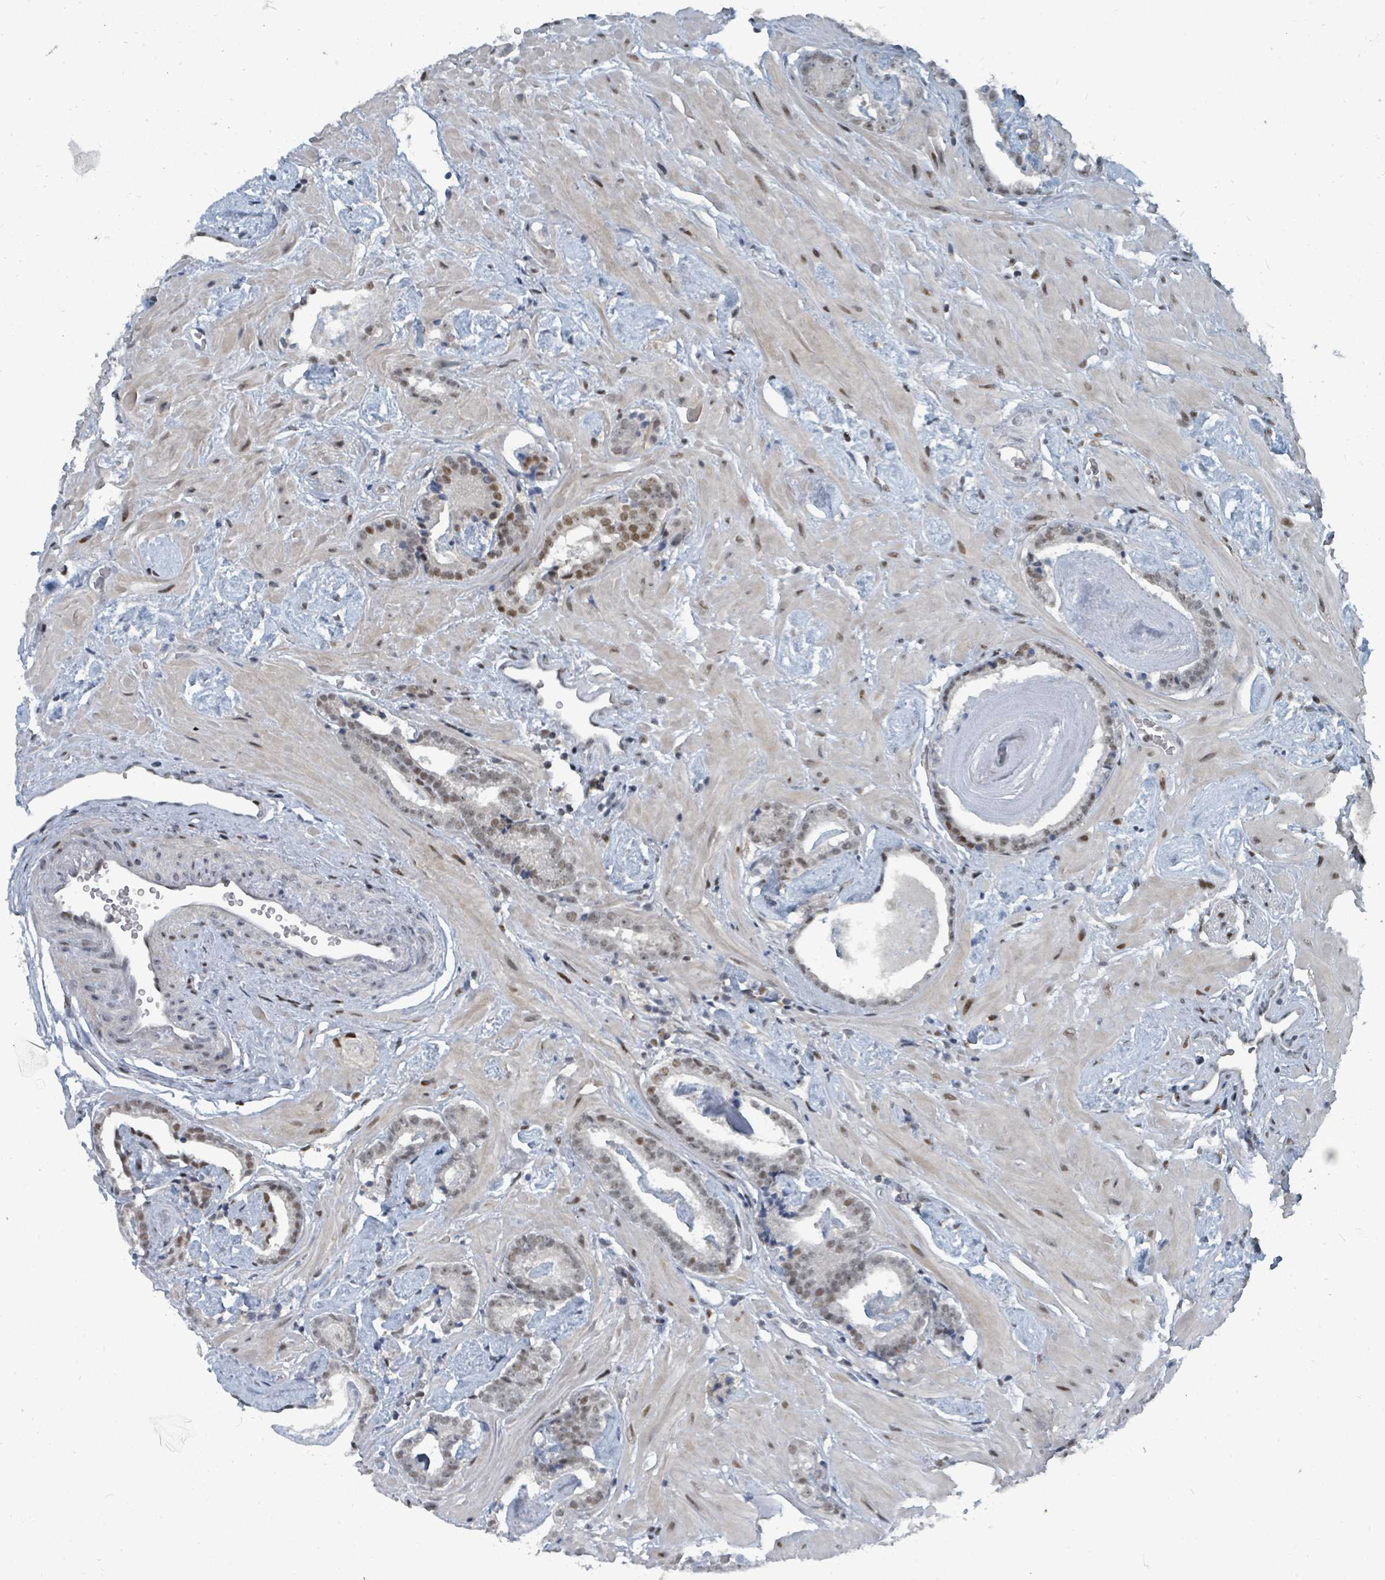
{"staining": {"intensity": "moderate", "quantity": "25%-75%", "location": "nuclear"}, "tissue": "prostate cancer", "cell_type": "Tumor cells", "image_type": "cancer", "snomed": [{"axis": "morphology", "description": "Adenocarcinoma, Low grade"}, {"axis": "topography", "description": "Prostate"}], "caption": "Prostate cancer stained for a protein reveals moderate nuclear positivity in tumor cells.", "gene": "UCK1", "patient": {"sex": "male", "age": 60}}